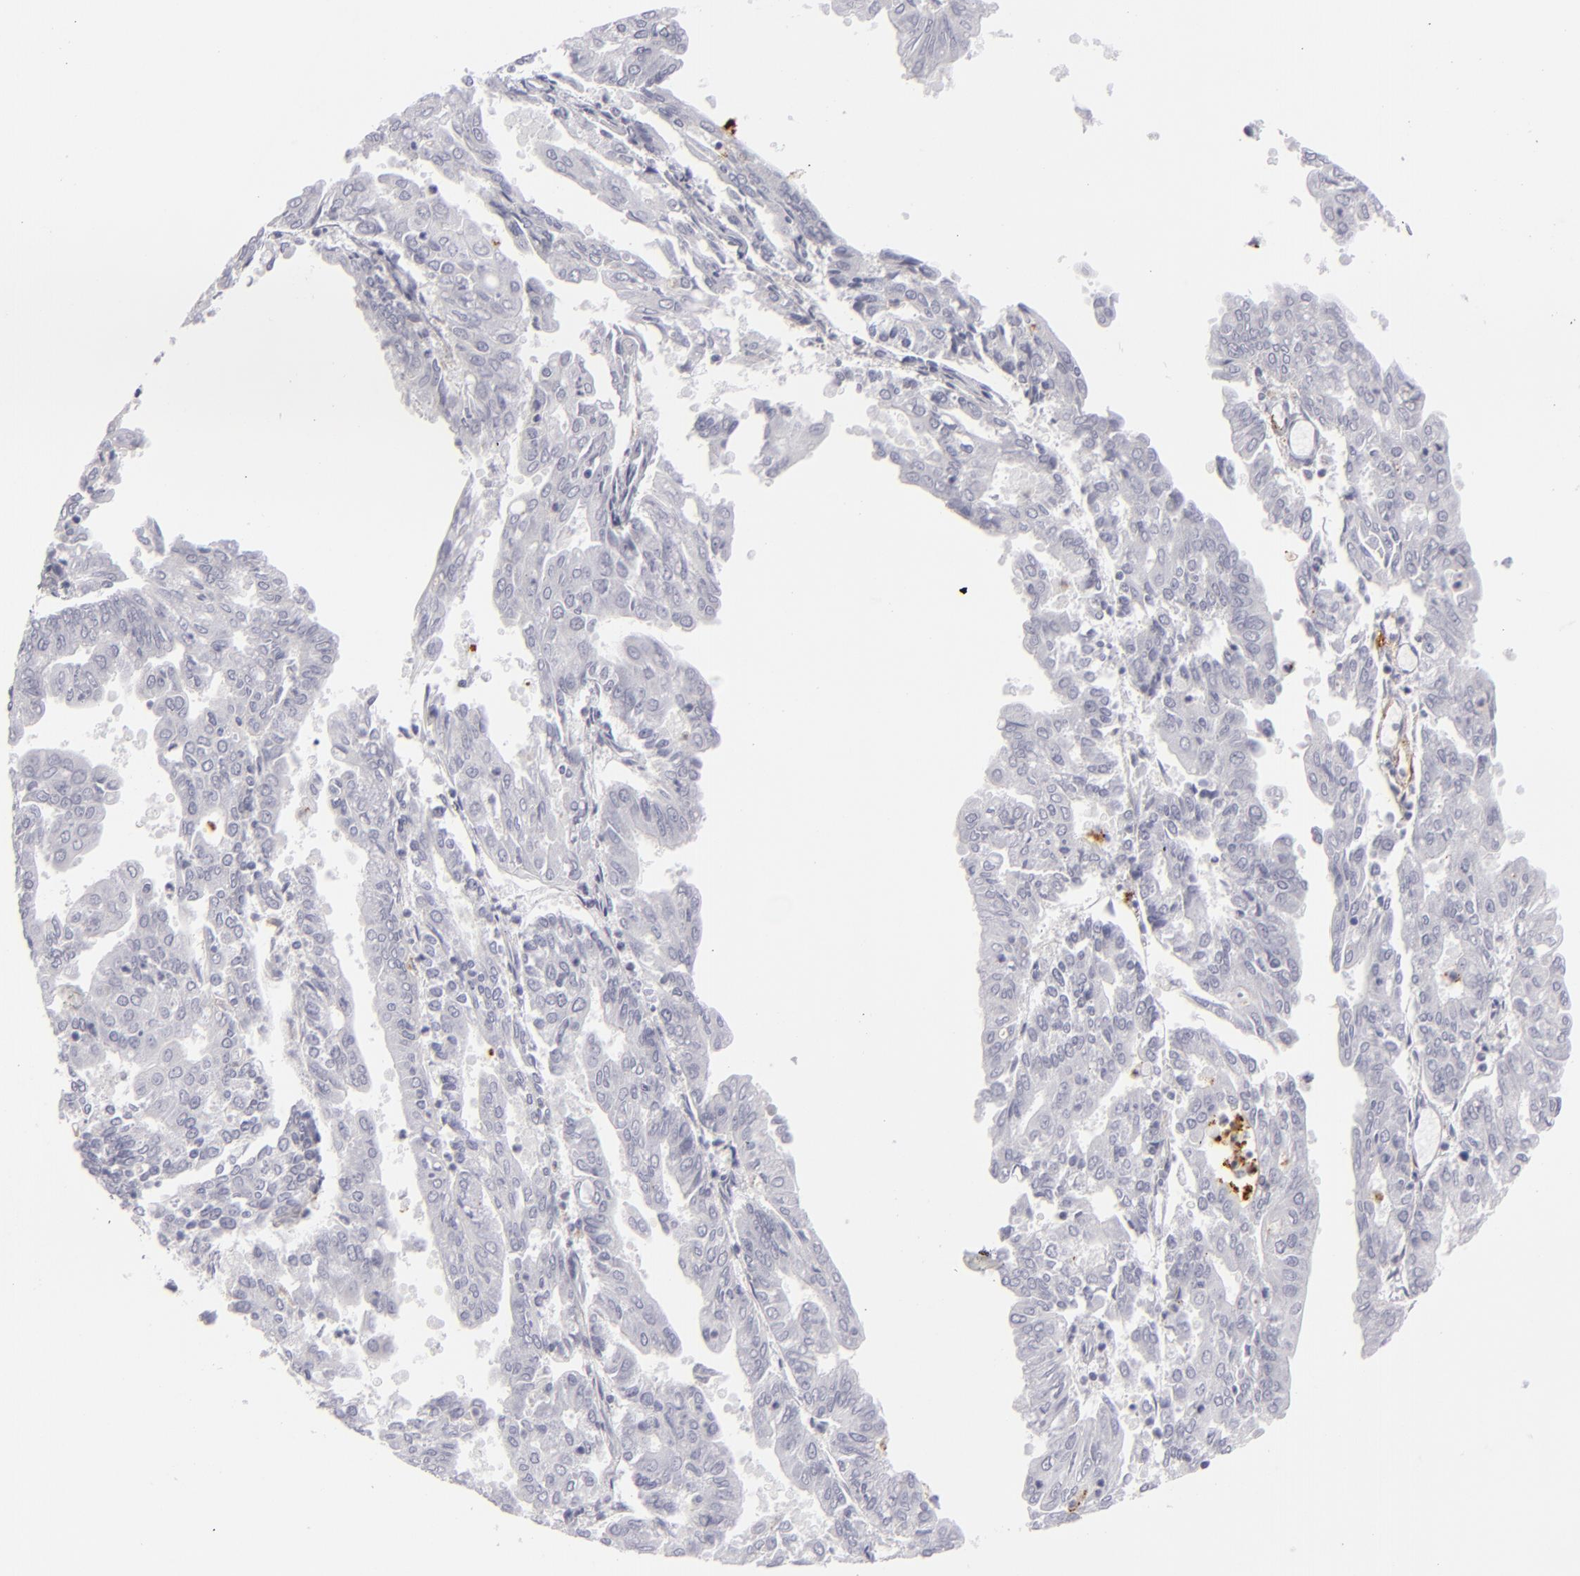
{"staining": {"intensity": "negative", "quantity": "none", "location": "none"}, "tissue": "endometrial cancer", "cell_type": "Tumor cells", "image_type": "cancer", "snomed": [{"axis": "morphology", "description": "Adenocarcinoma, NOS"}, {"axis": "topography", "description": "Endometrium"}], "caption": "DAB (3,3'-diaminobenzidine) immunohistochemical staining of endometrial cancer (adenocarcinoma) reveals no significant staining in tumor cells.", "gene": "C9", "patient": {"sex": "female", "age": 79}}